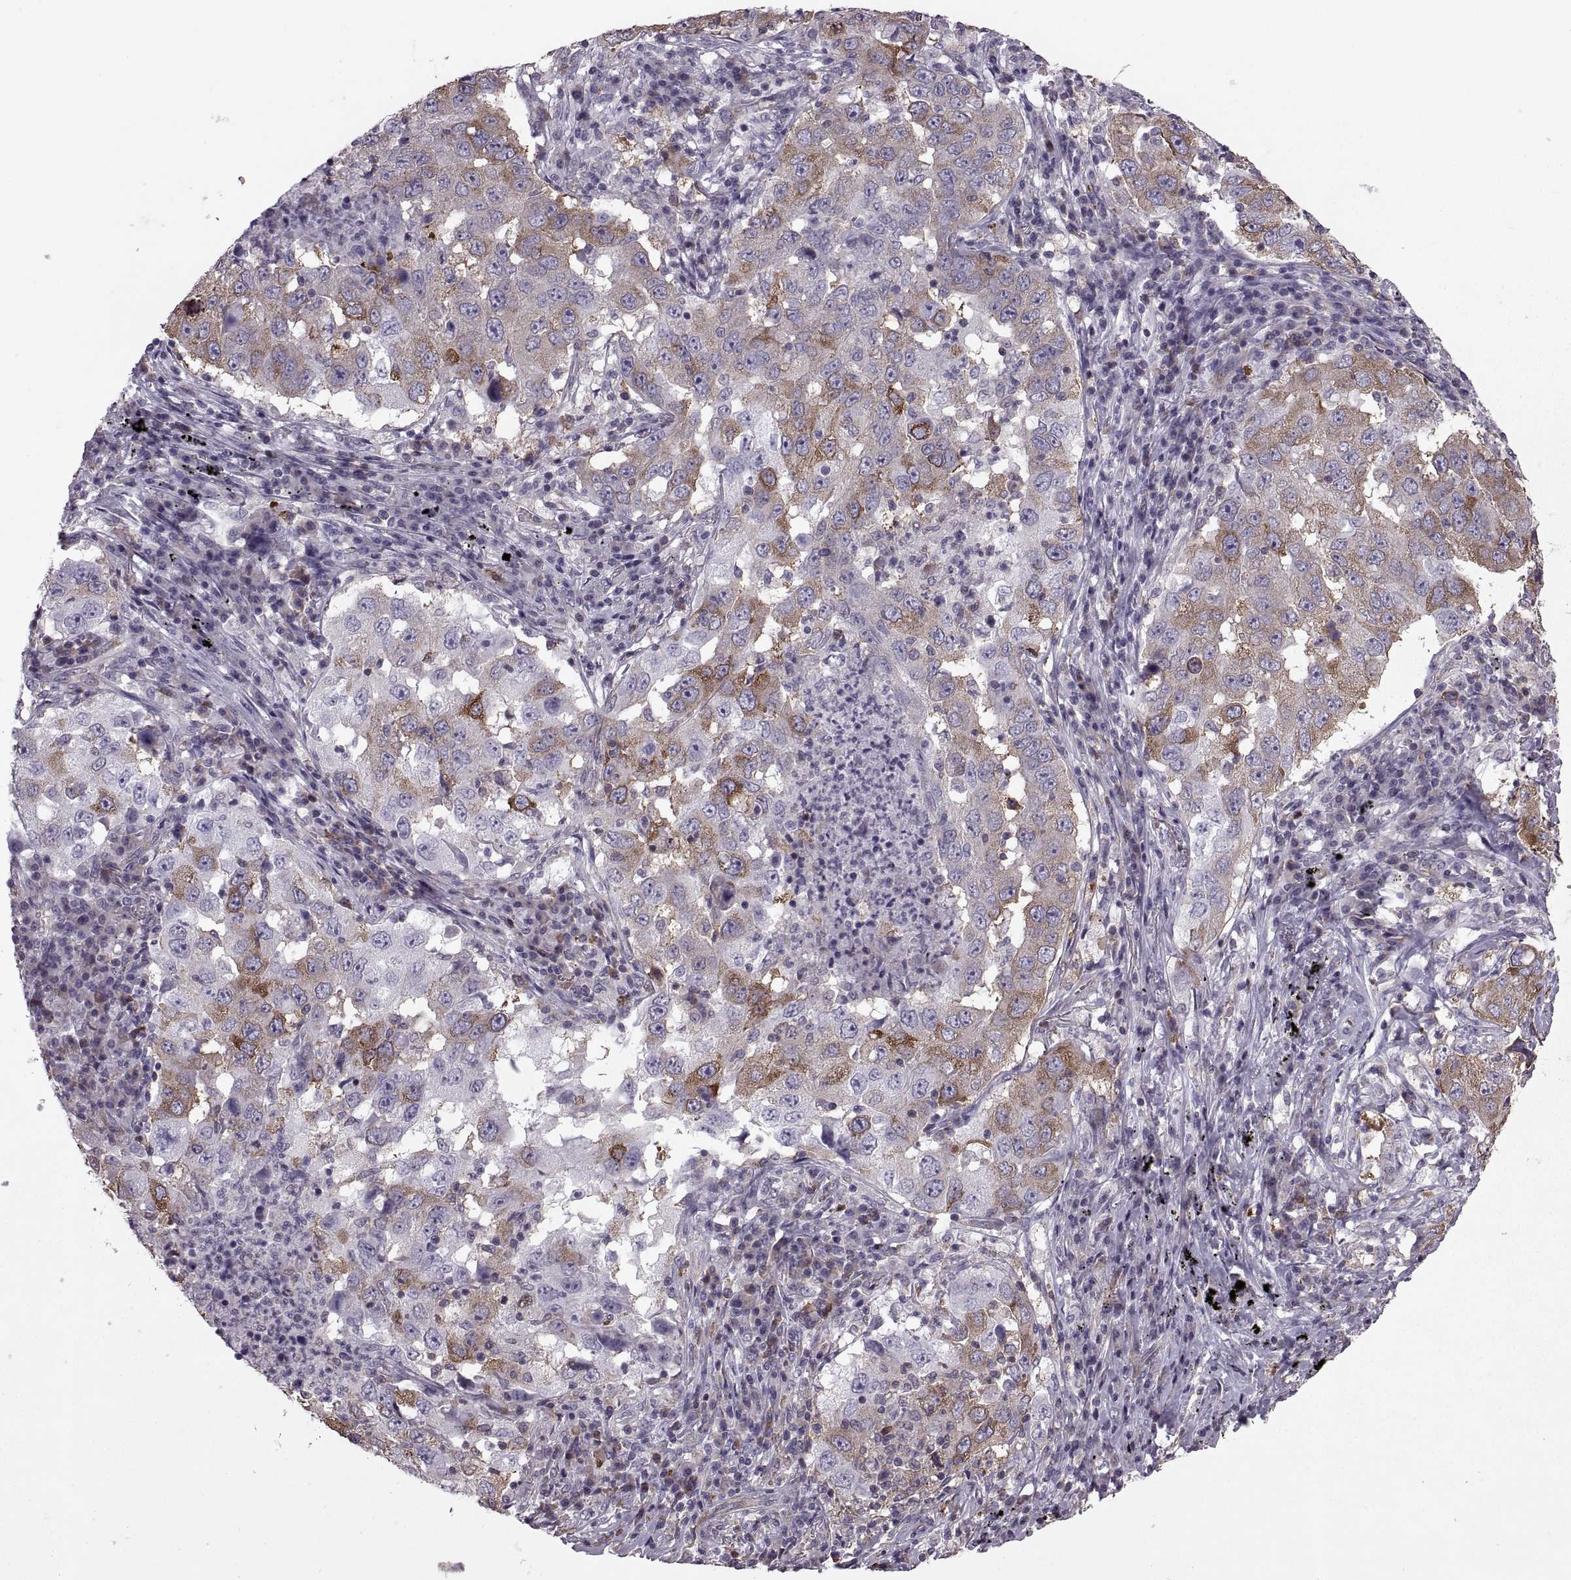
{"staining": {"intensity": "strong", "quantity": "25%-75%", "location": "cytoplasmic/membranous"}, "tissue": "lung cancer", "cell_type": "Tumor cells", "image_type": "cancer", "snomed": [{"axis": "morphology", "description": "Adenocarcinoma, NOS"}, {"axis": "topography", "description": "Lung"}], "caption": "IHC (DAB) staining of lung cancer exhibits strong cytoplasmic/membranous protein positivity in approximately 25%-75% of tumor cells.", "gene": "PABPC1", "patient": {"sex": "male", "age": 73}}